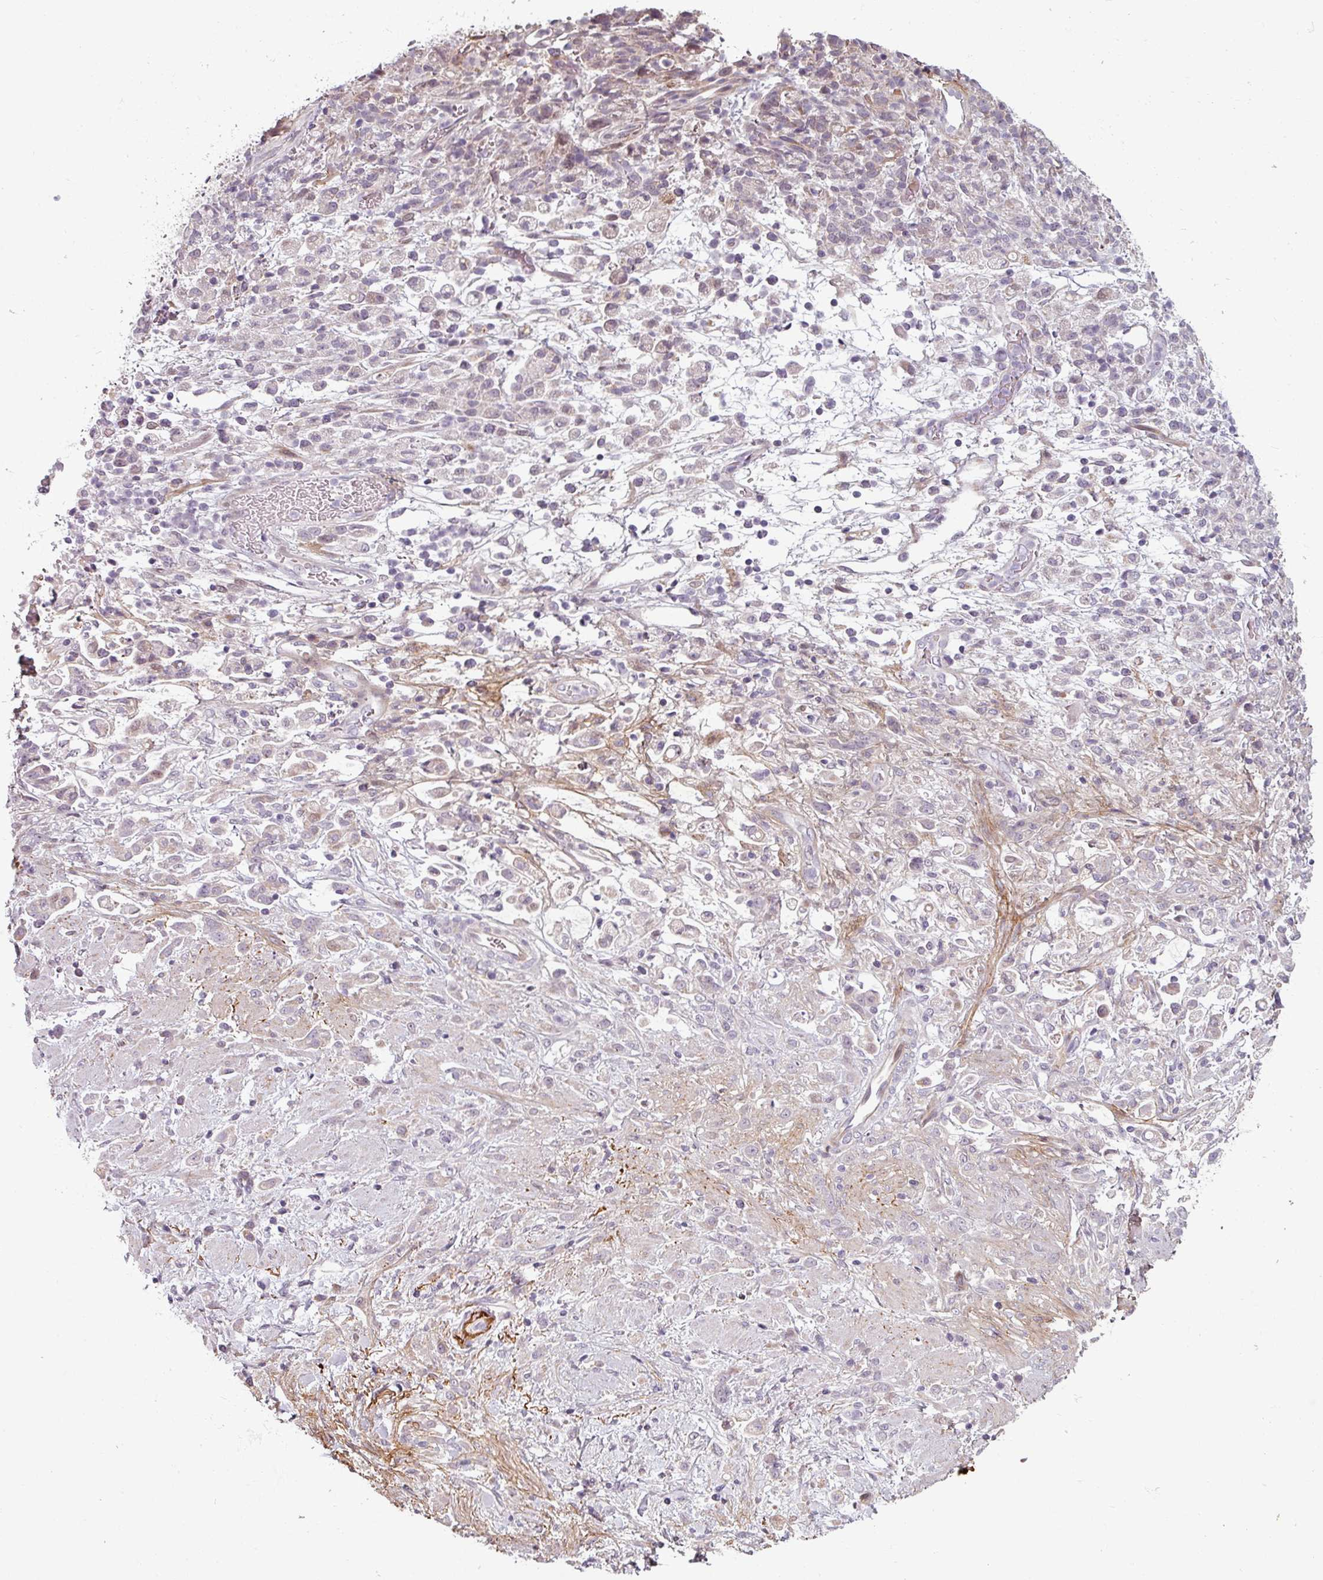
{"staining": {"intensity": "negative", "quantity": "none", "location": "none"}, "tissue": "stomach cancer", "cell_type": "Tumor cells", "image_type": "cancer", "snomed": [{"axis": "morphology", "description": "Adenocarcinoma, NOS"}, {"axis": "topography", "description": "Stomach"}], "caption": "The immunohistochemistry histopathology image has no significant staining in tumor cells of stomach adenocarcinoma tissue.", "gene": "CYB5RL", "patient": {"sex": "female", "age": 60}}